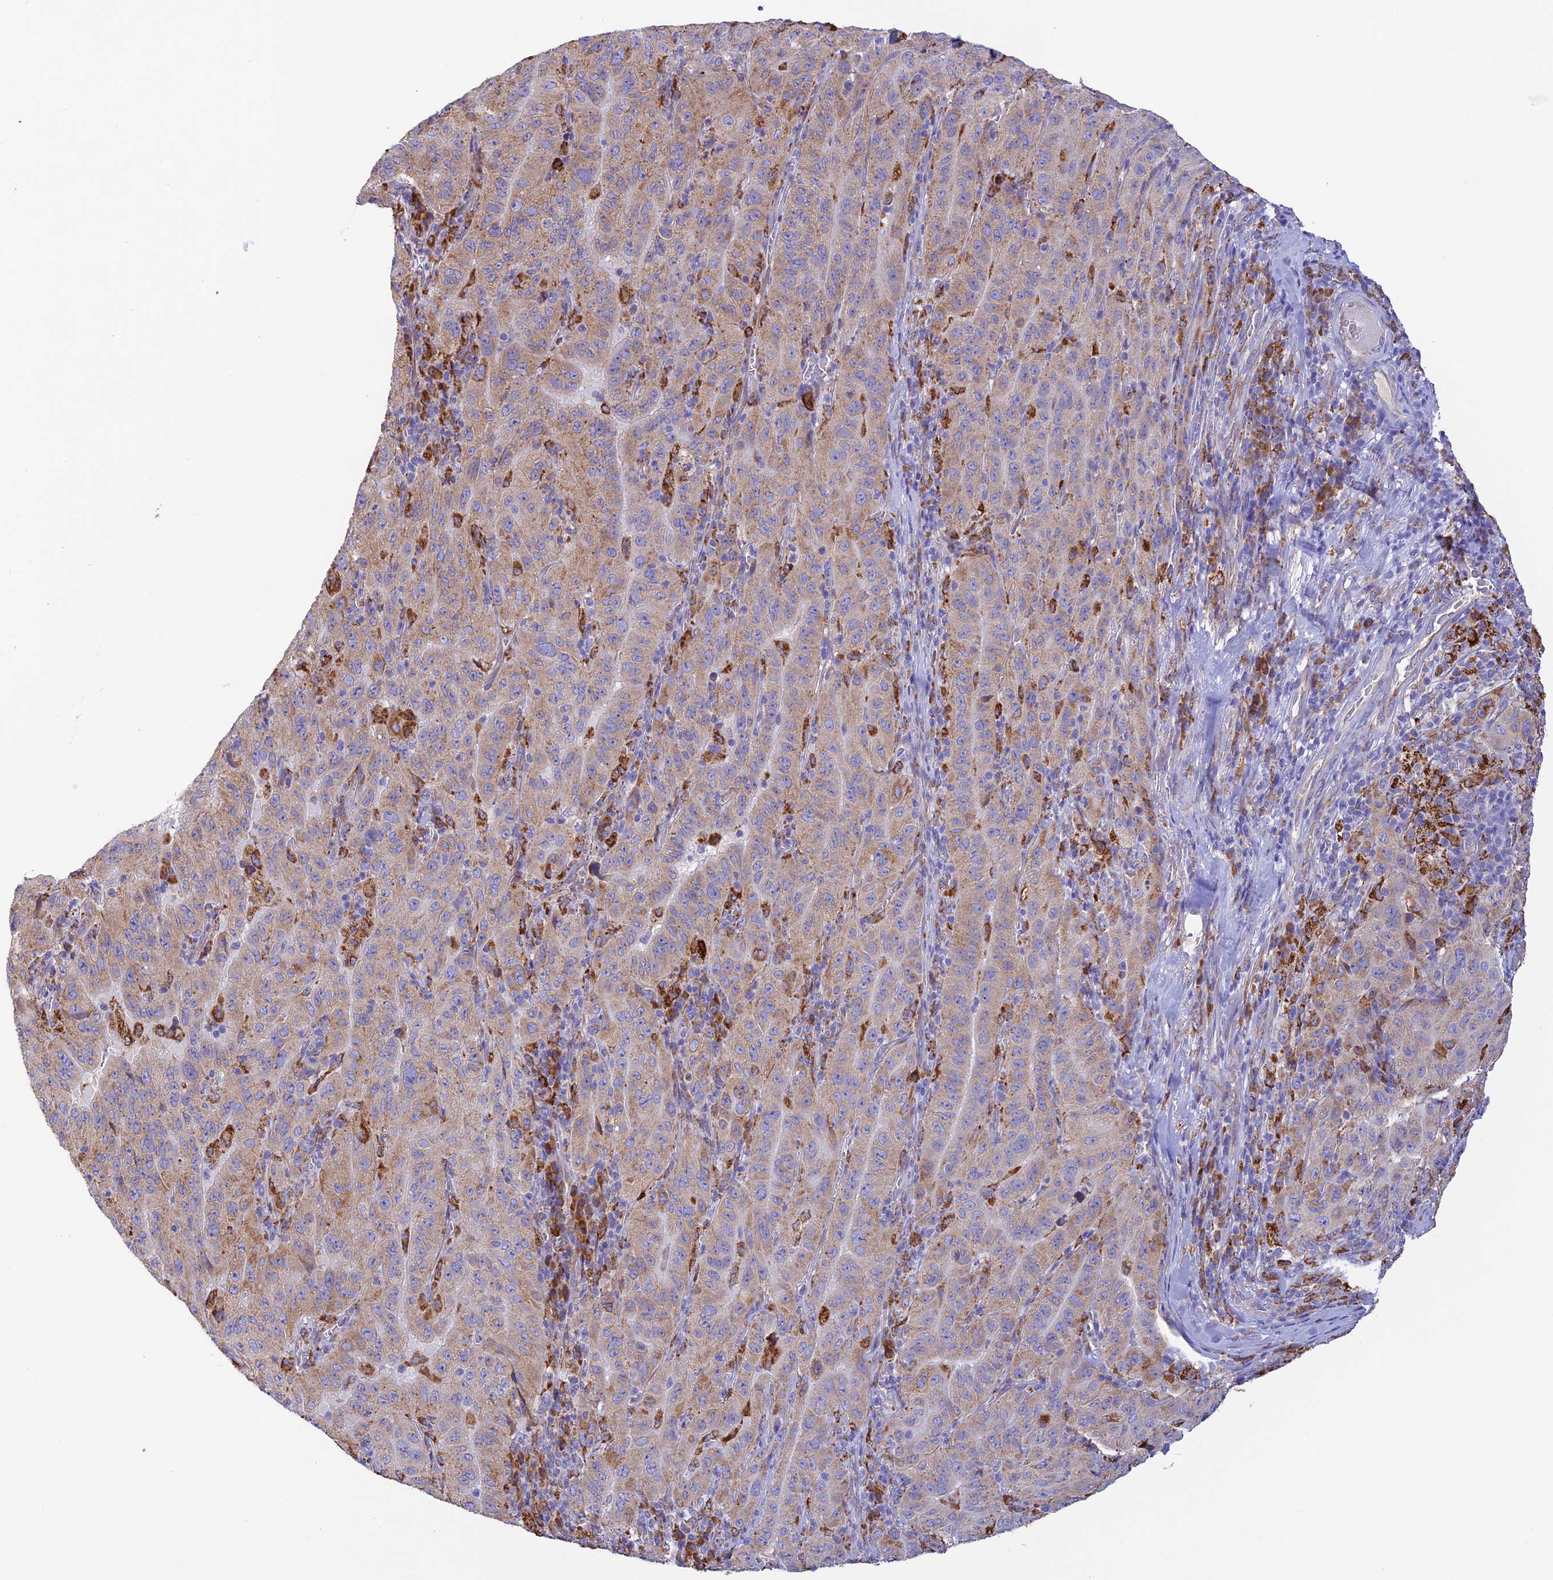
{"staining": {"intensity": "weak", "quantity": ">75%", "location": "cytoplasmic/membranous"}, "tissue": "pancreatic cancer", "cell_type": "Tumor cells", "image_type": "cancer", "snomed": [{"axis": "morphology", "description": "Adenocarcinoma, NOS"}, {"axis": "topography", "description": "Pancreas"}], "caption": "Immunohistochemistry micrograph of pancreatic cancer stained for a protein (brown), which exhibits low levels of weak cytoplasmic/membranous expression in about >75% of tumor cells.", "gene": "VKORC1", "patient": {"sex": "male", "age": 63}}